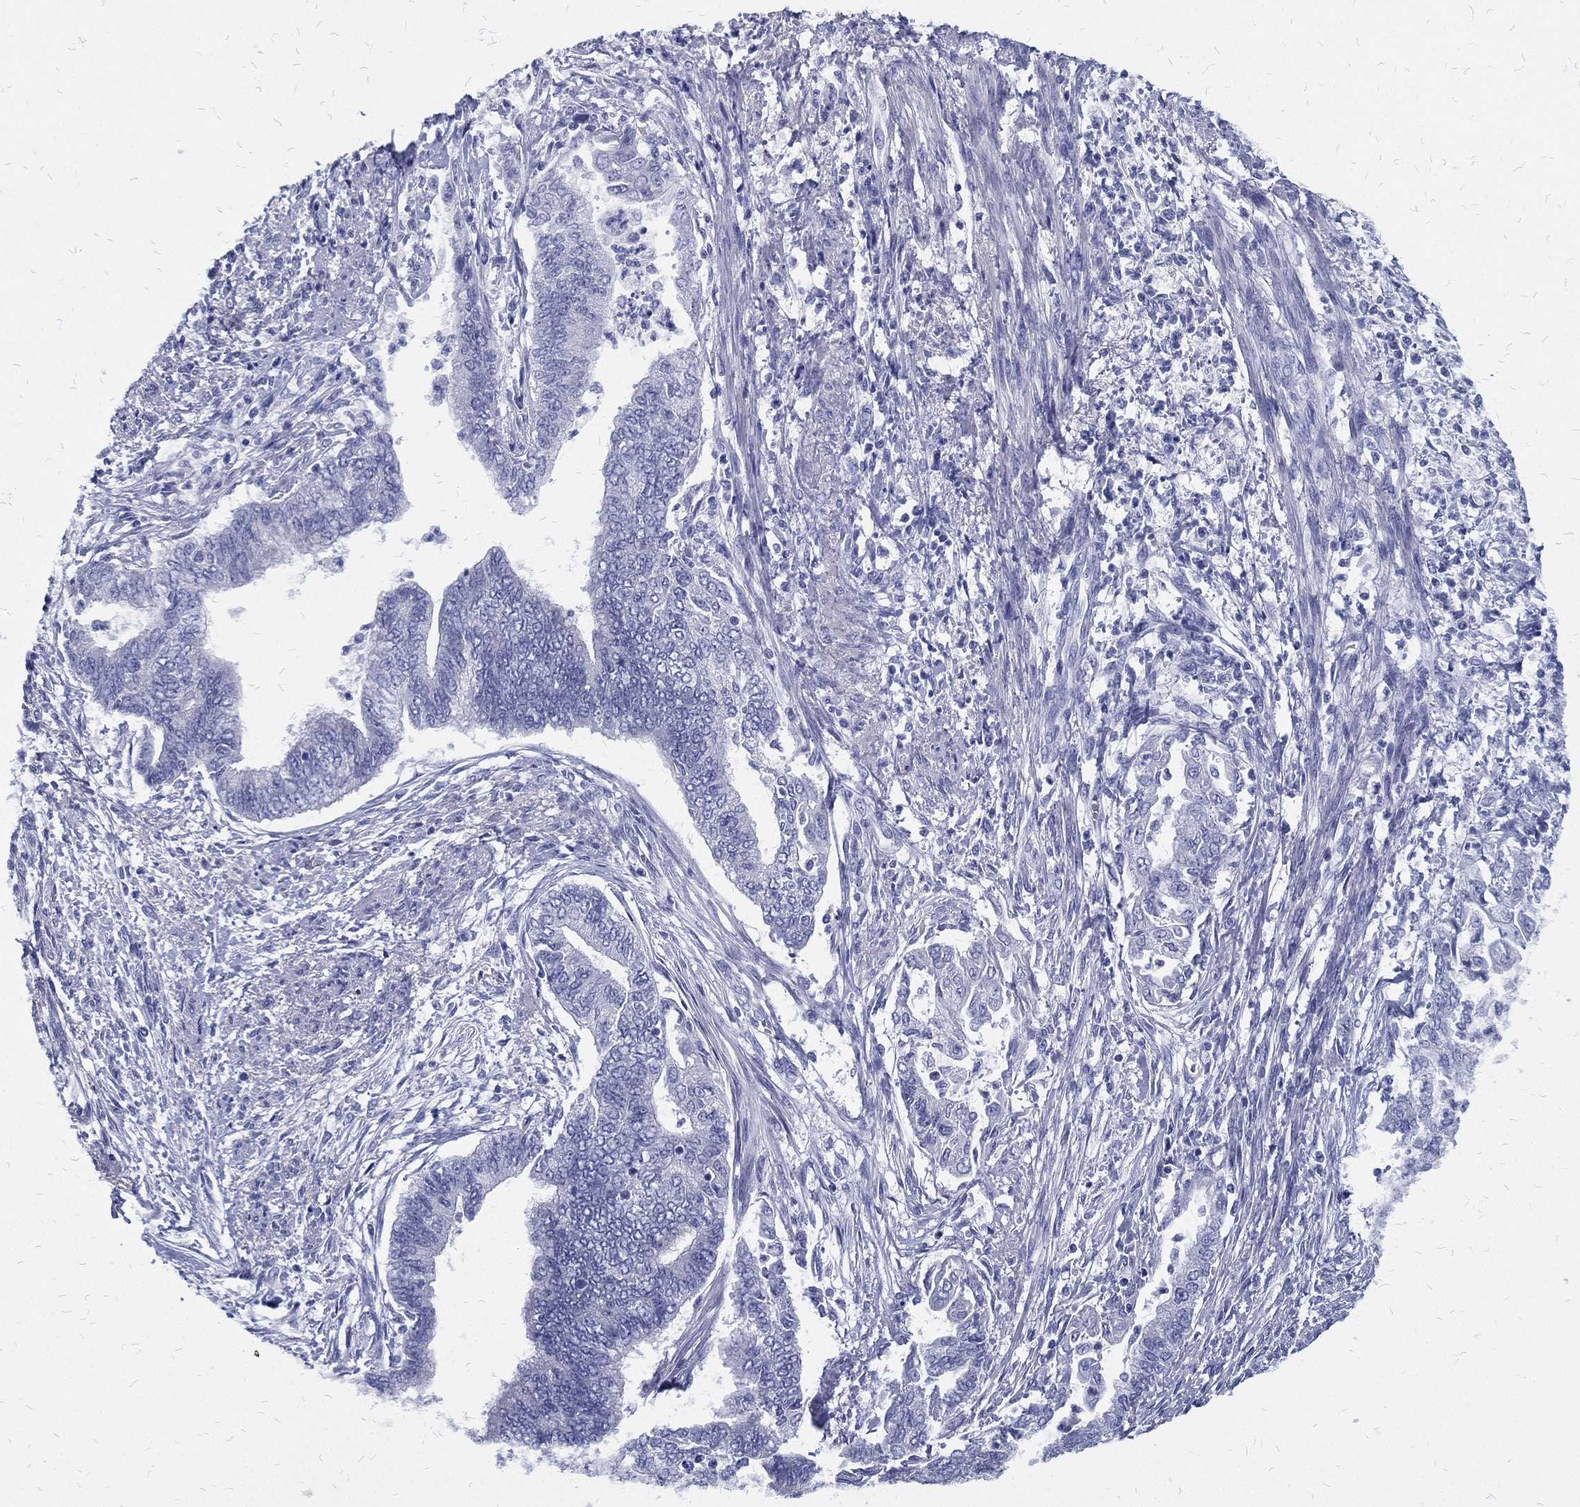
{"staining": {"intensity": "negative", "quantity": "none", "location": "none"}, "tissue": "endometrial cancer", "cell_type": "Tumor cells", "image_type": "cancer", "snomed": [{"axis": "morphology", "description": "Adenocarcinoma, NOS"}, {"axis": "topography", "description": "Endometrium"}], "caption": "Tumor cells show no significant protein expression in adenocarcinoma (endometrial).", "gene": "RSPH4A", "patient": {"sex": "female", "age": 65}}